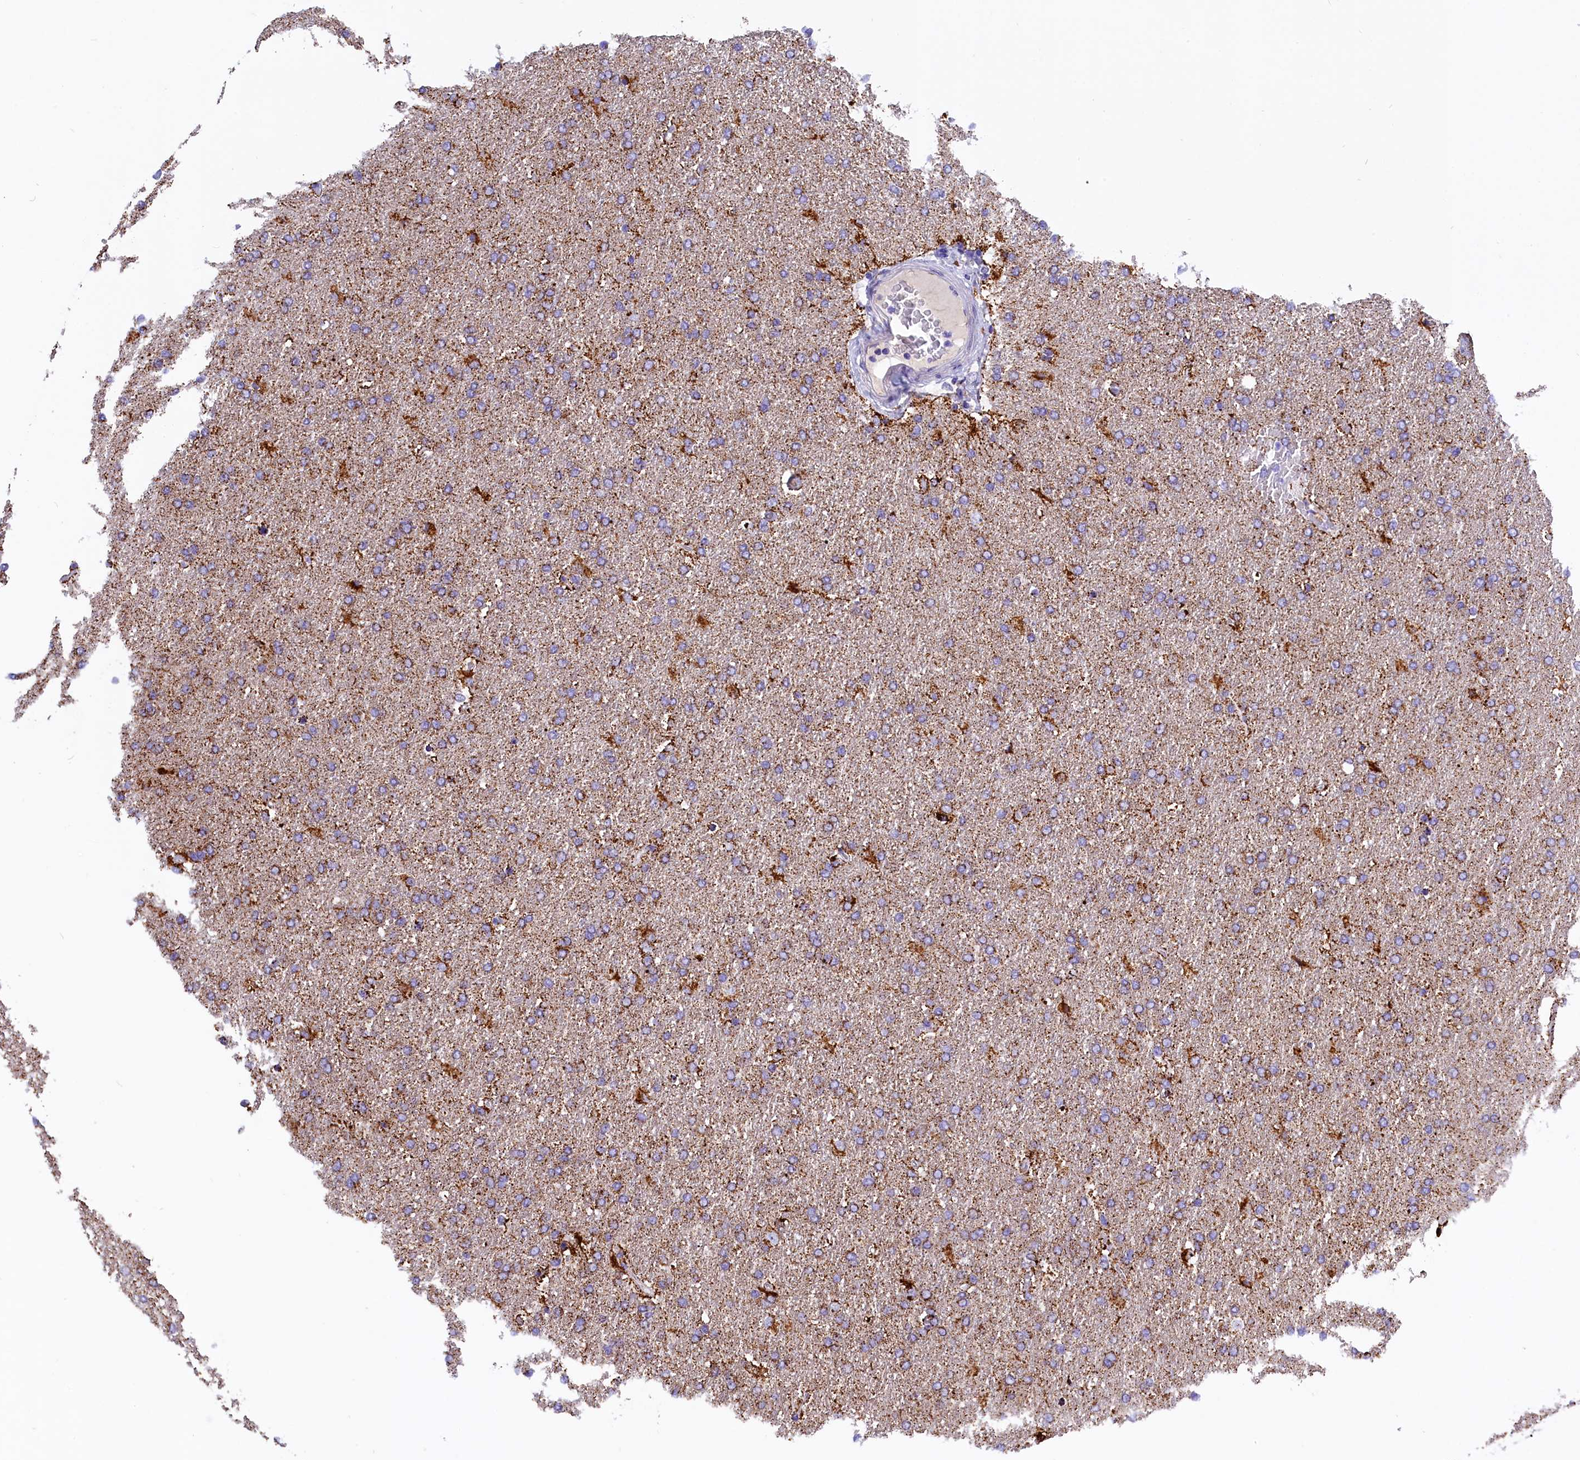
{"staining": {"intensity": "weak", "quantity": ">75%", "location": "cytoplasmic/membranous"}, "tissue": "glioma", "cell_type": "Tumor cells", "image_type": "cancer", "snomed": [{"axis": "morphology", "description": "Glioma, malignant, High grade"}, {"axis": "topography", "description": "Brain"}], "caption": "A brown stain labels weak cytoplasmic/membranous expression of a protein in human high-grade glioma (malignant) tumor cells.", "gene": "ABAT", "patient": {"sex": "male", "age": 72}}